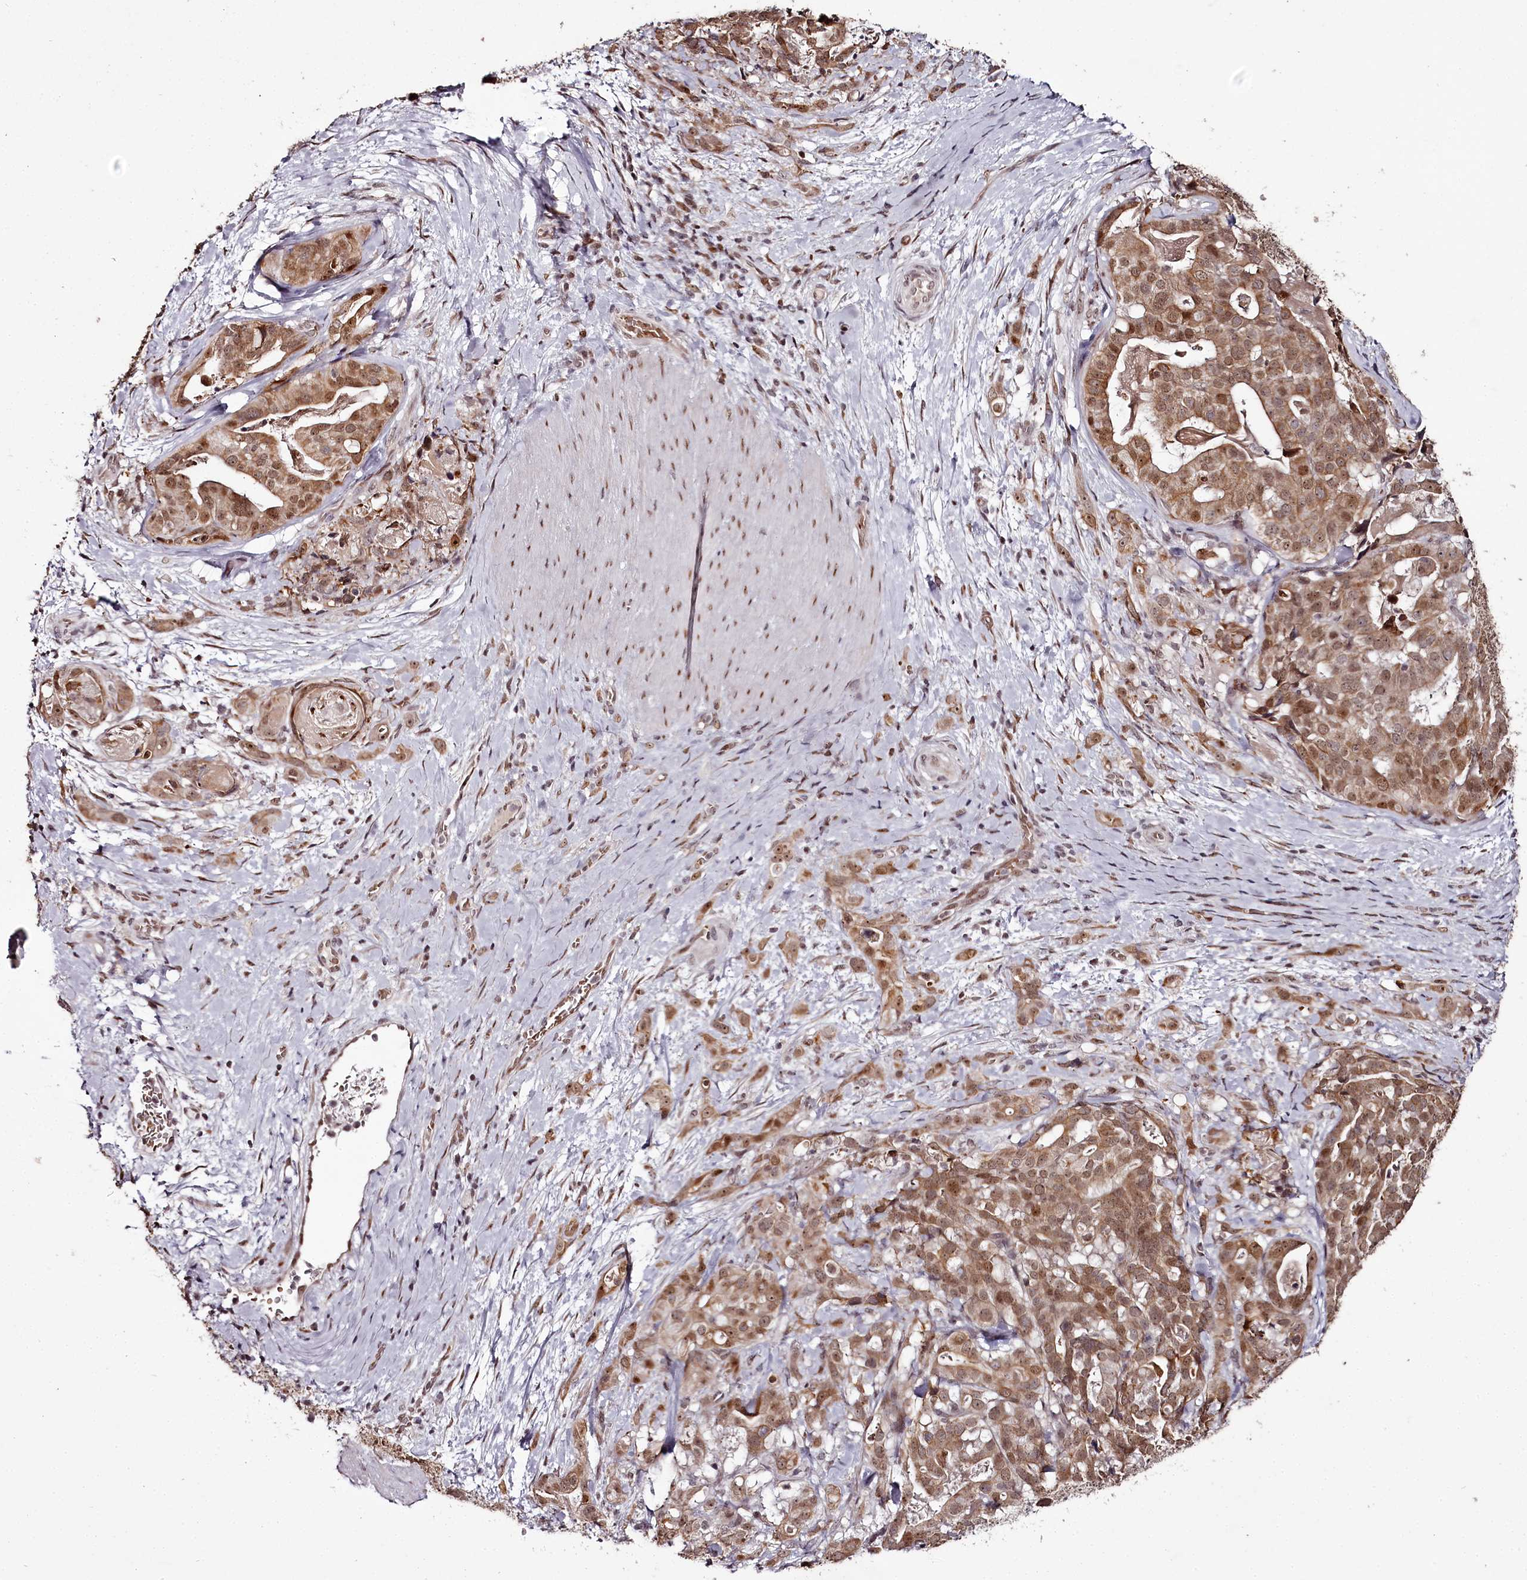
{"staining": {"intensity": "moderate", "quantity": ">75%", "location": "cytoplasmic/membranous,nuclear"}, "tissue": "stomach cancer", "cell_type": "Tumor cells", "image_type": "cancer", "snomed": [{"axis": "morphology", "description": "Adenocarcinoma, NOS"}, {"axis": "topography", "description": "Stomach"}], "caption": "Brown immunohistochemical staining in stomach adenocarcinoma demonstrates moderate cytoplasmic/membranous and nuclear positivity in approximately >75% of tumor cells.", "gene": "THYN1", "patient": {"sex": "male", "age": 48}}